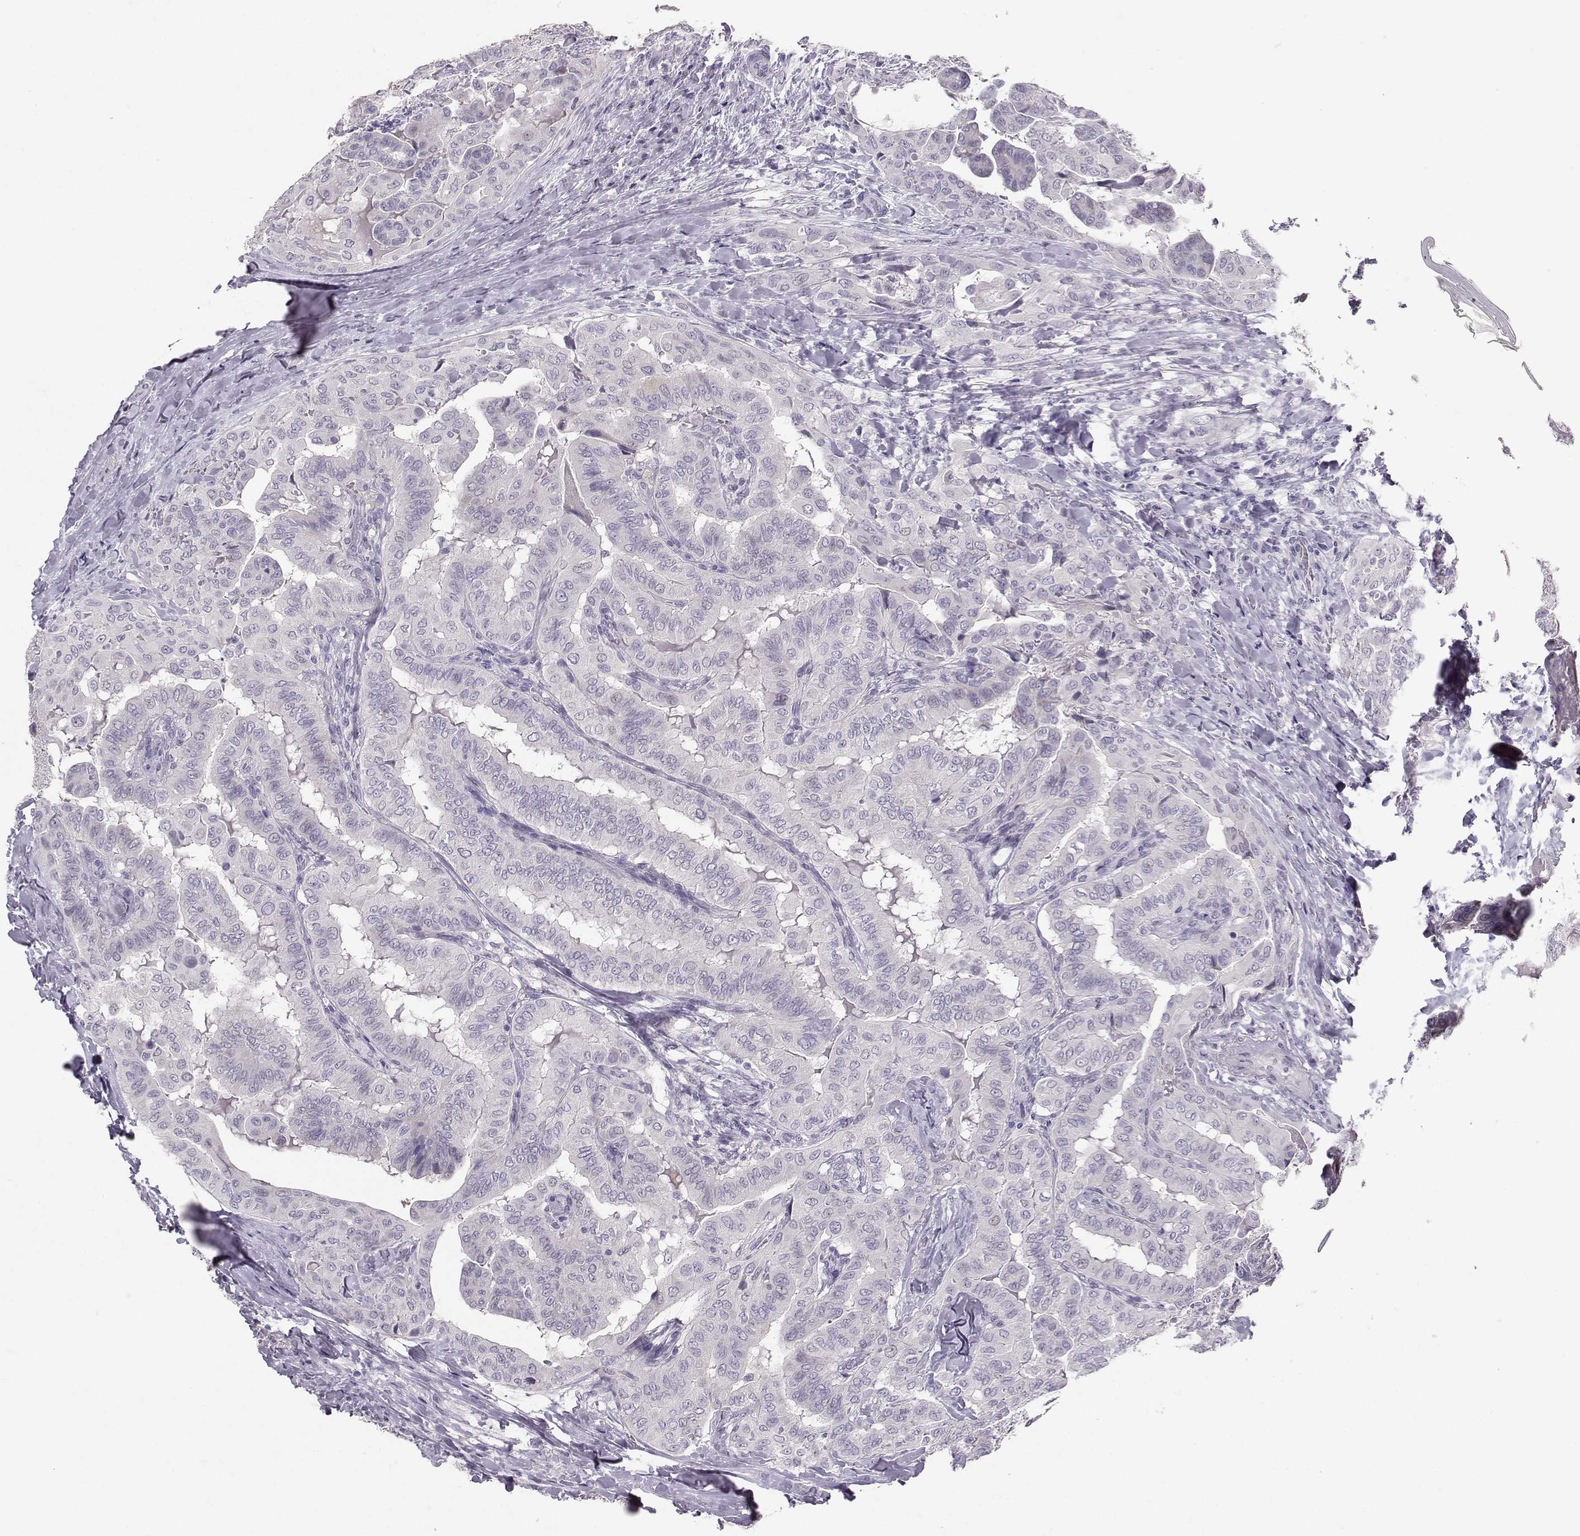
{"staining": {"intensity": "negative", "quantity": "none", "location": "none"}, "tissue": "thyroid cancer", "cell_type": "Tumor cells", "image_type": "cancer", "snomed": [{"axis": "morphology", "description": "Papillary adenocarcinoma, NOS"}, {"axis": "topography", "description": "Thyroid gland"}], "caption": "A photomicrograph of papillary adenocarcinoma (thyroid) stained for a protein displays no brown staining in tumor cells.", "gene": "PKP2", "patient": {"sex": "female", "age": 68}}